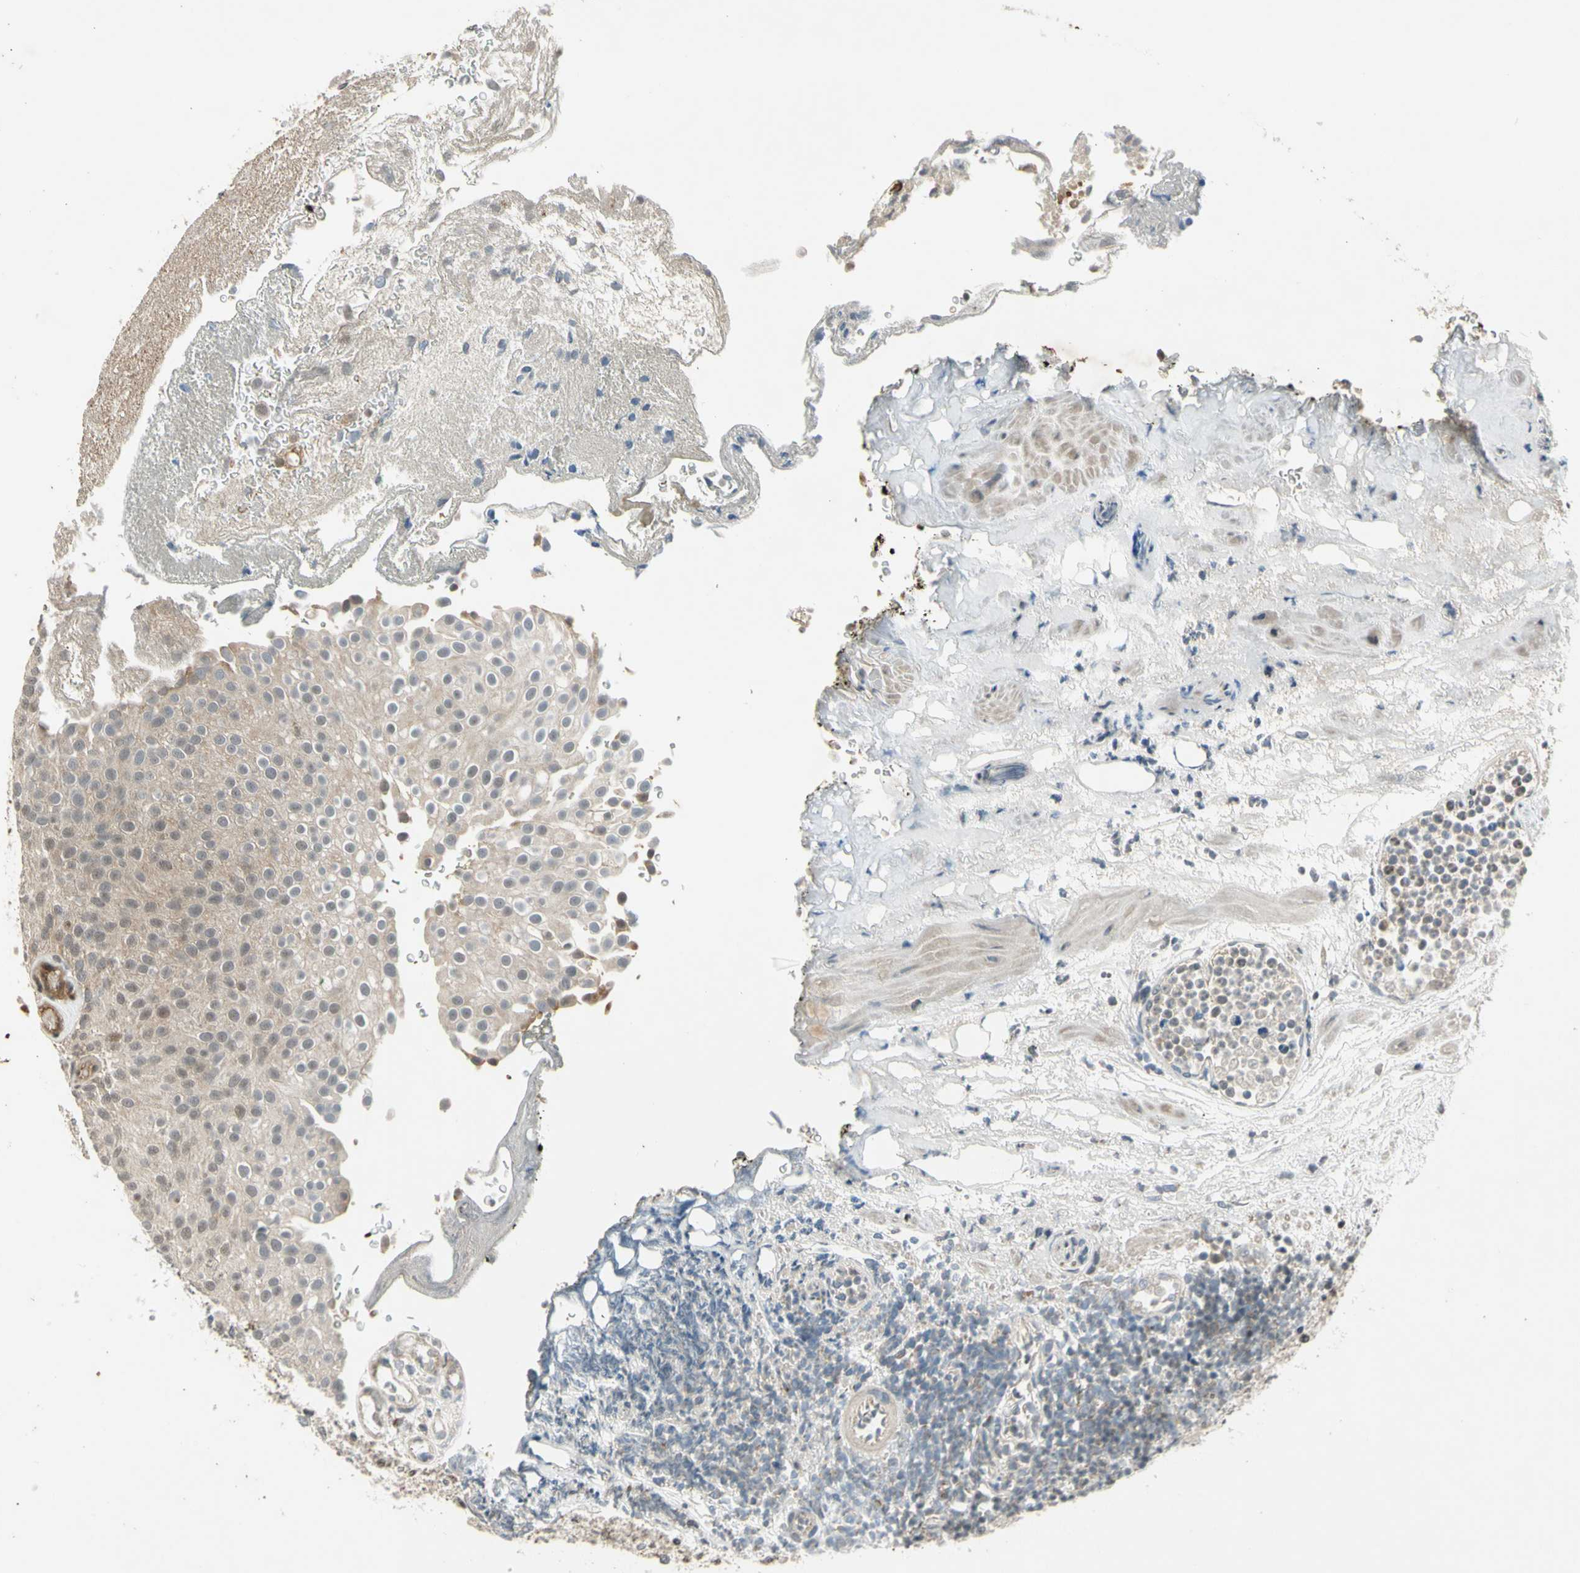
{"staining": {"intensity": "weak", "quantity": ">75%", "location": "cytoplasmic/membranous,nuclear"}, "tissue": "urothelial cancer", "cell_type": "Tumor cells", "image_type": "cancer", "snomed": [{"axis": "morphology", "description": "Urothelial carcinoma, Low grade"}, {"axis": "topography", "description": "Urinary bladder"}], "caption": "Protein expression analysis of urothelial cancer demonstrates weak cytoplasmic/membranous and nuclear staining in about >75% of tumor cells.", "gene": "EFNB2", "patient": {"sex": "male", "age": 78}}